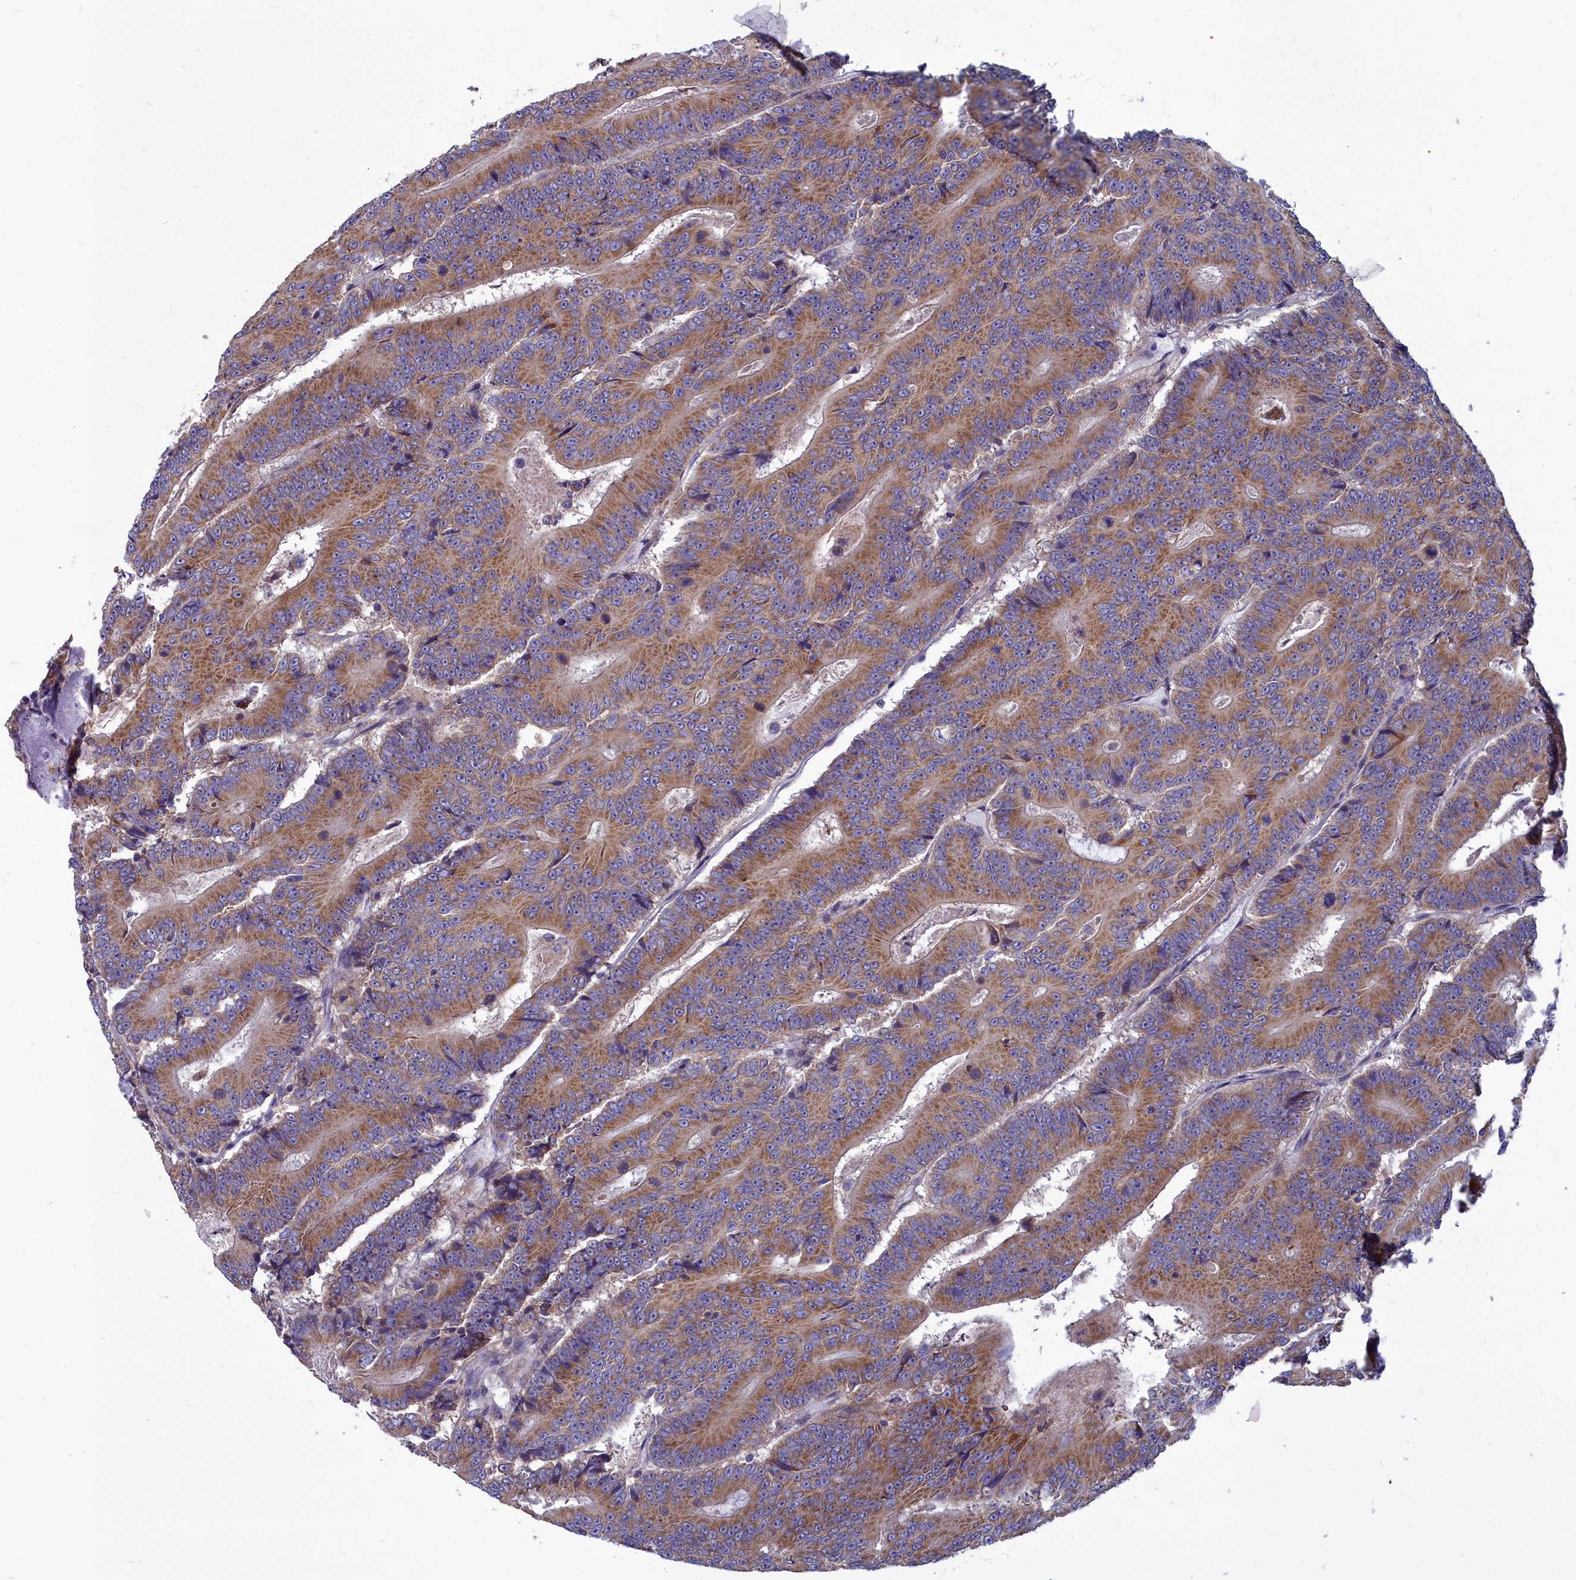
{"staining": {"intensity": "moderate", "quantity": ">75%", "location": "cytoplasmic/membranous"}, "tissue": "colorectal cancer", "cell_type": "Tumor cells", "image_type": "cancer", "snomed": [{"axis": "morphology", "description": "Adenocarcinoma, NOS"}, {"axis": "topography", "description": "Colon"}], "caption": "Colorectal cancer (adenocarcinoma) stained with a brown dye displays moderate cytoplasmic/membranous positive expression in approximately >75% of tumor cells.", "gene": "COX20", "patient": {"sex": "male", "age": 83}}